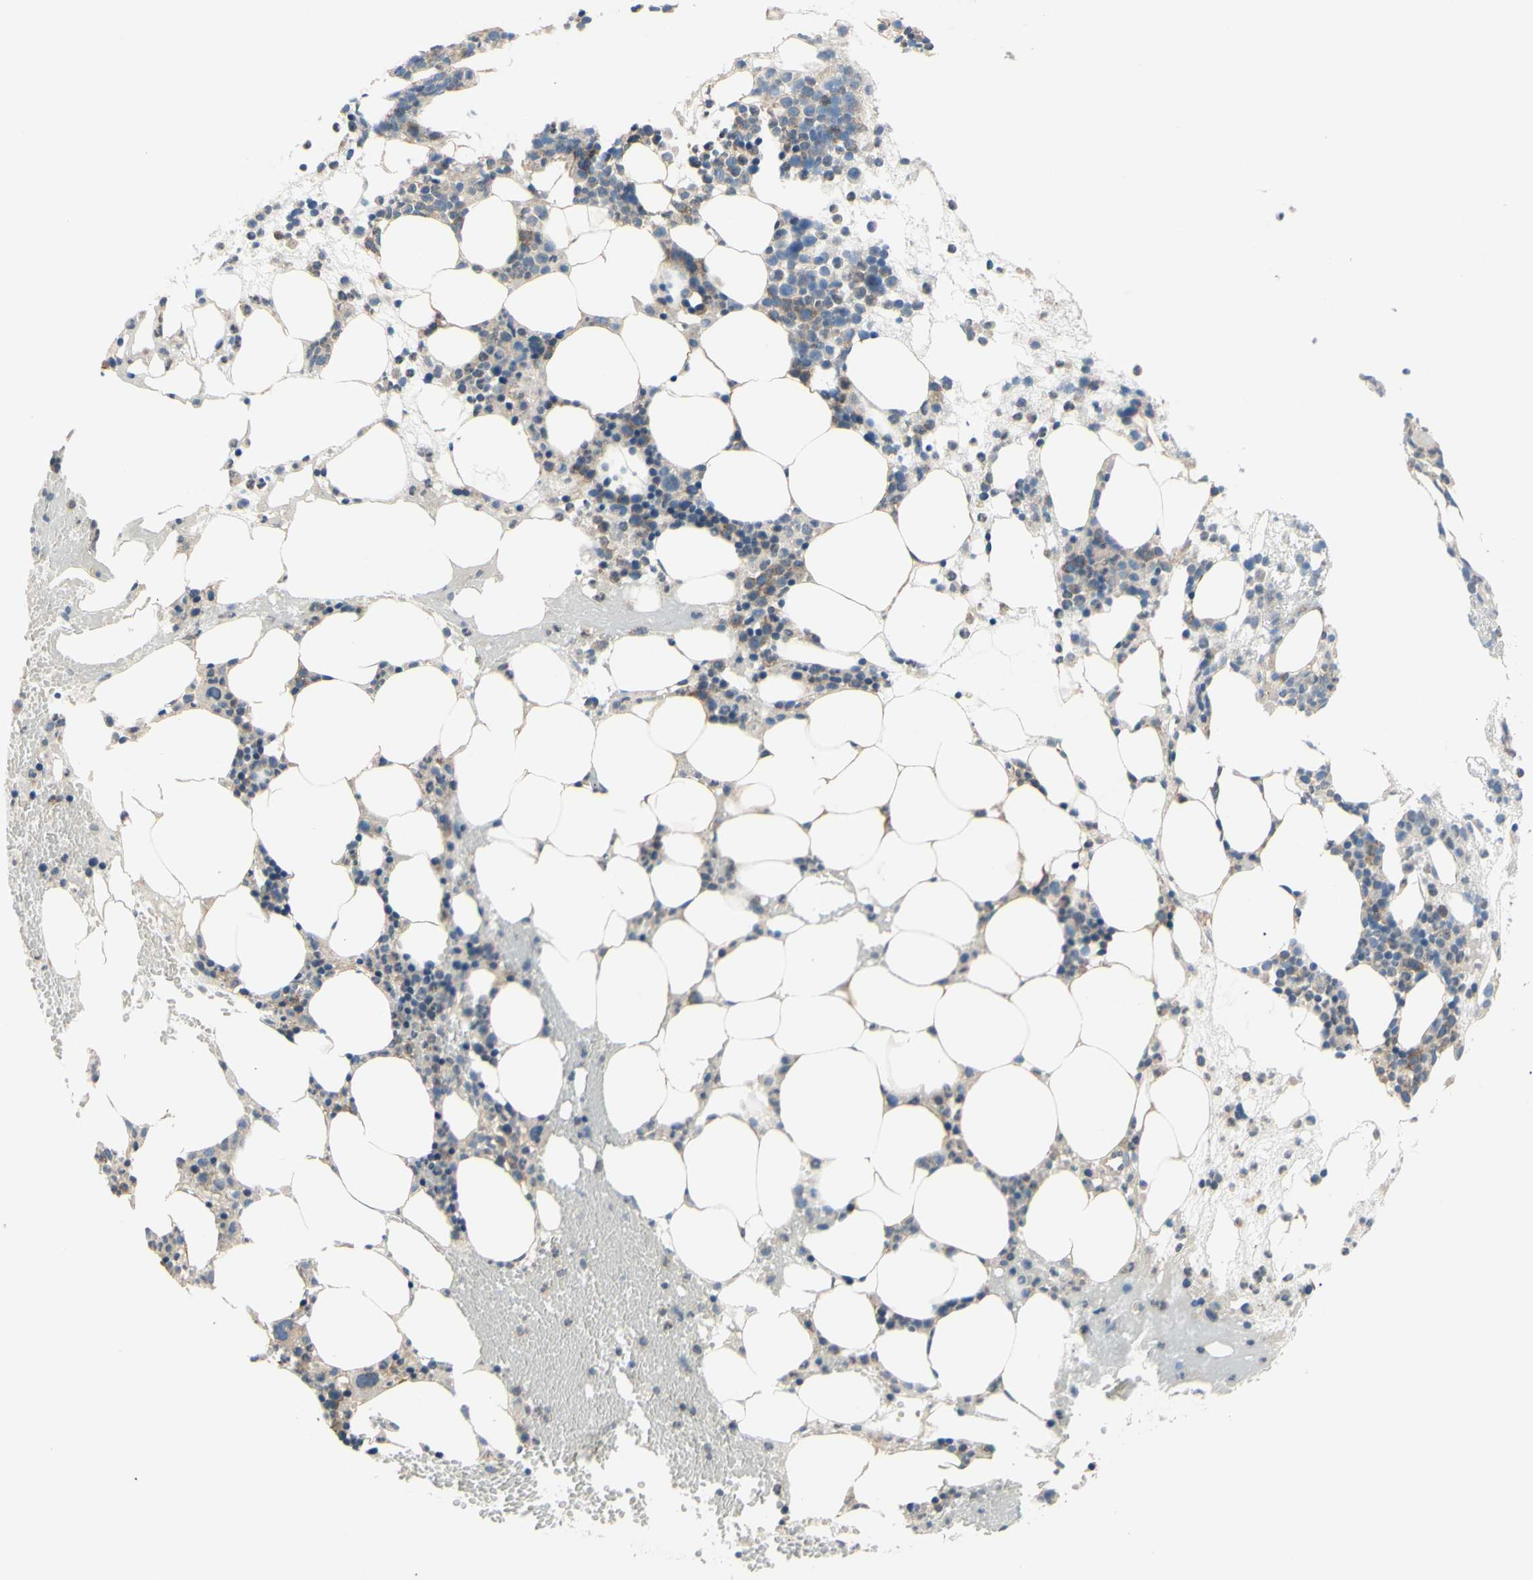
{"staining": {"intensity": "weak", "quantity": "25%-75%", "location": "cytoplasmic/membranous"}, "tissue": "bone marrow", "cell_type": "Hematopoietic cells", "image_type": "normal", "snomed": [{"axis": "morphology", "description": "Normal tissue, NOS"}, {"axis": "morphology", "description": "Inflammation, NOS"}, {"axis": "topography", "description": "Bone marrow"}], "caption": "Normal bone marrow demonstrates weak cytoplasmic/membranous positivity in about 25%-75% of hematopoietic cells, visualized by immunohistochemistry. Nuclei are stained in blue.", "gene": "DYNLRB1", "patient": {"sex": "female", "age": 79}}